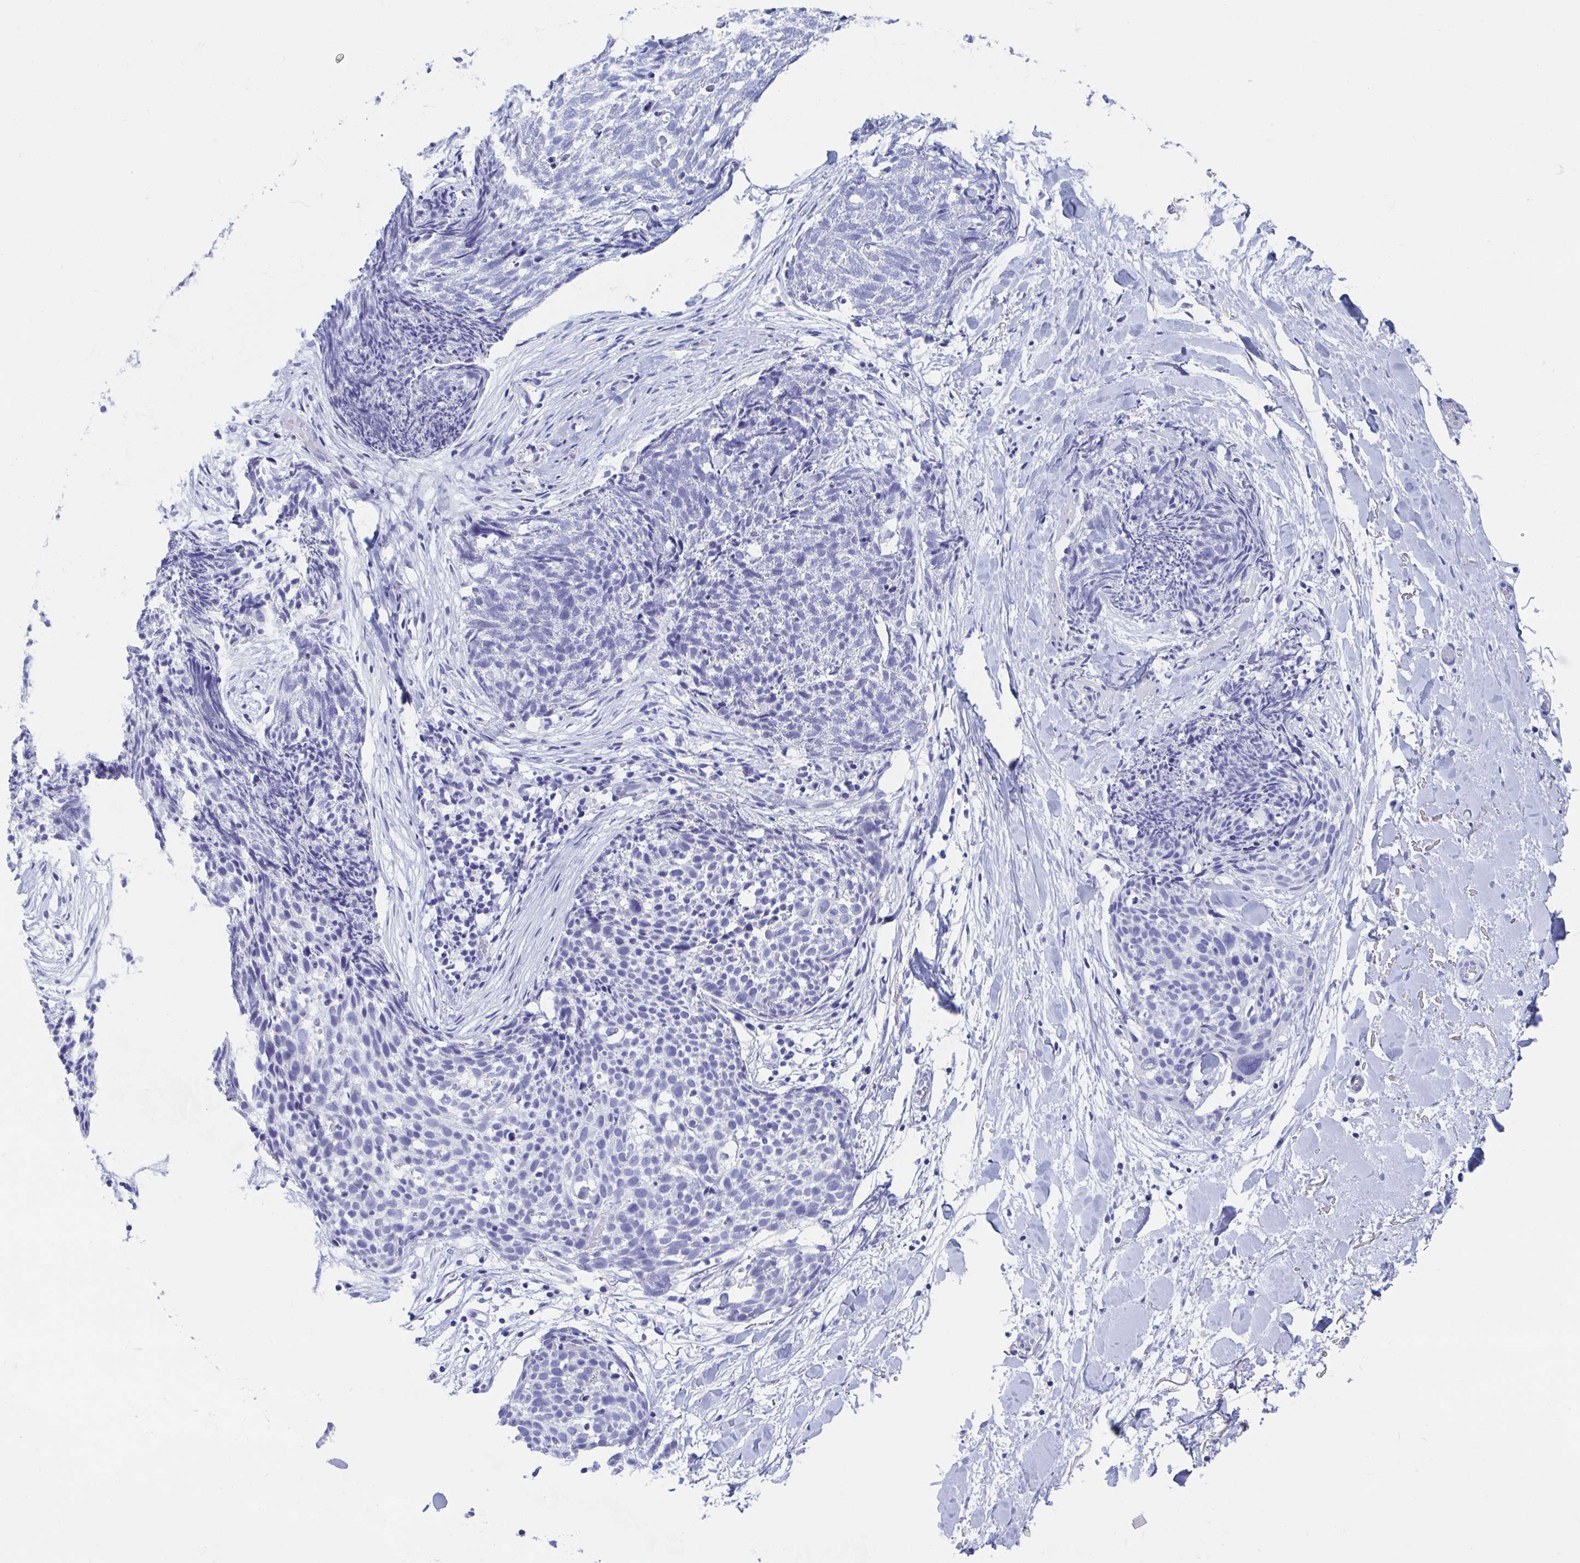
{"staining": {"intensity": "negative", "quantity": "none", "location": "none"}, "tissue": "skin cancer", "cell_type": "Tumor cells", "image_type": "cancer", "snomed": [{"axis": "morphology", "description": "Squamous cell carcinoma, NOS"}, {"axis": "topography", "description": "Skin"}, {"axis": "topography", "description": "Vulva"}], "caption": "Tumor cells show no significant positivity in skin cancer. (DAB immunohistochemistry with hematoxylin counter stain).", "gene": "SHCBP1L", "patient": {"sex": "female", "age": 75}}